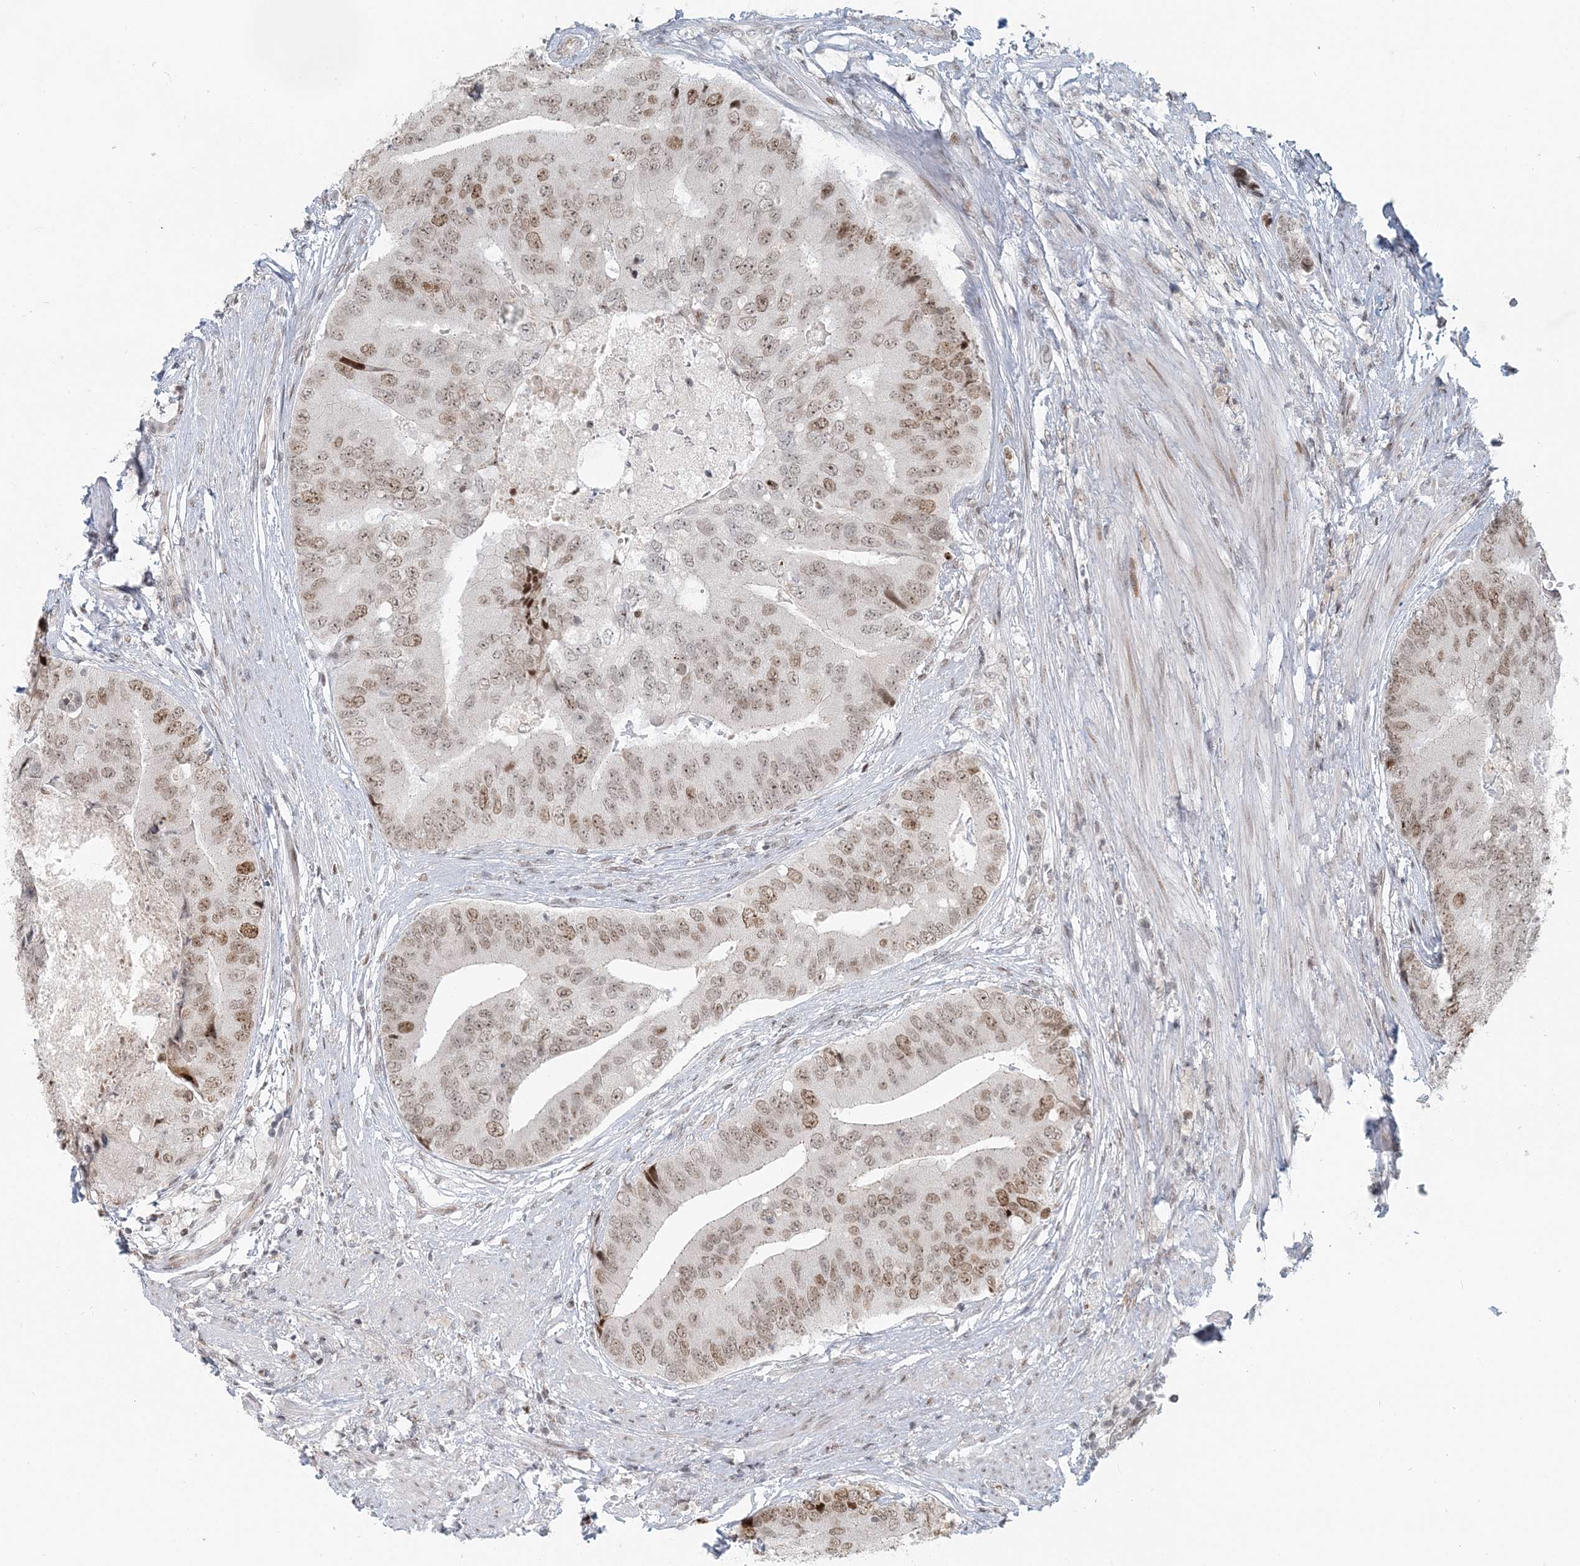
{"staining": {"intensity": "moderate", "quantity": "25%-75%", "location": "nuclear"}, "tissue": "prostate cancer", "cell_type": "Tumor cells", "image_type": "cancer", "snomed": [{"axis": "morphology", "description": "Adenocarcinoma, High grade"}, {"axis": "topography", "description": "Prostate"}], "caption": "Prostate high-grade adenocarcinoma stained with a protein marker displays moderate staining in tumor cells.", "gene": "BAZ1B", "patient": {"sex": "male", "age": 70}}